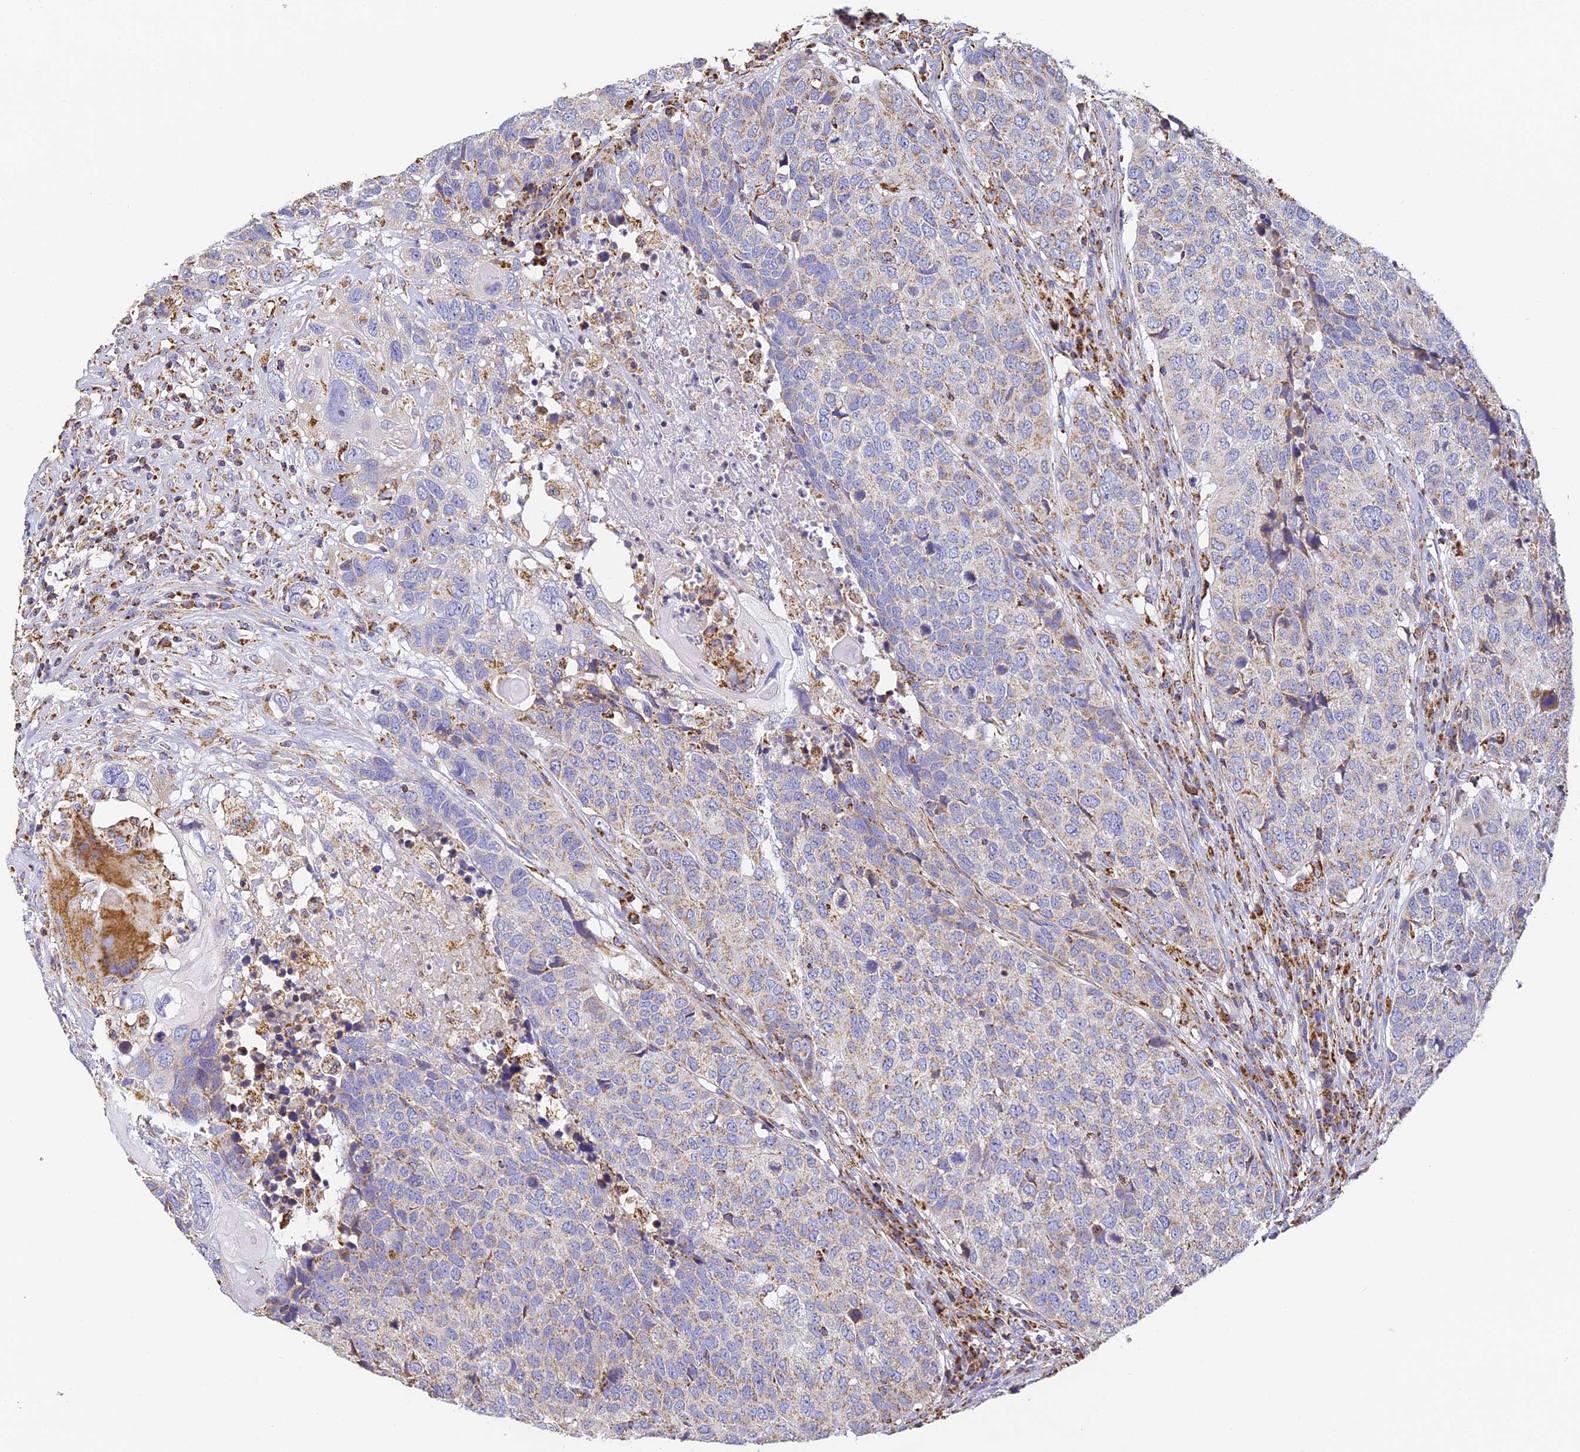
{"staining": {"intensity": "strong", "quantity": "<25%", "location": "cytoplasmic/membranous"}, "tissue": "head and neck cancer", "cell_type": "Tumor cells", "image_type": "cancer", "snomed": [{"axis": "morphology", "description": "Squamous cell carcinoma, NOS"}, {"axis": "topography", "description": "Head-Neck"}], "caption": "Protein expression analysis of human head and neck cancer reveals strong cytoplasmic/membranous expression in about <25% of tumor cells.", "gene": "COX6C", "patient": {"sex": "male", "age": 66}}